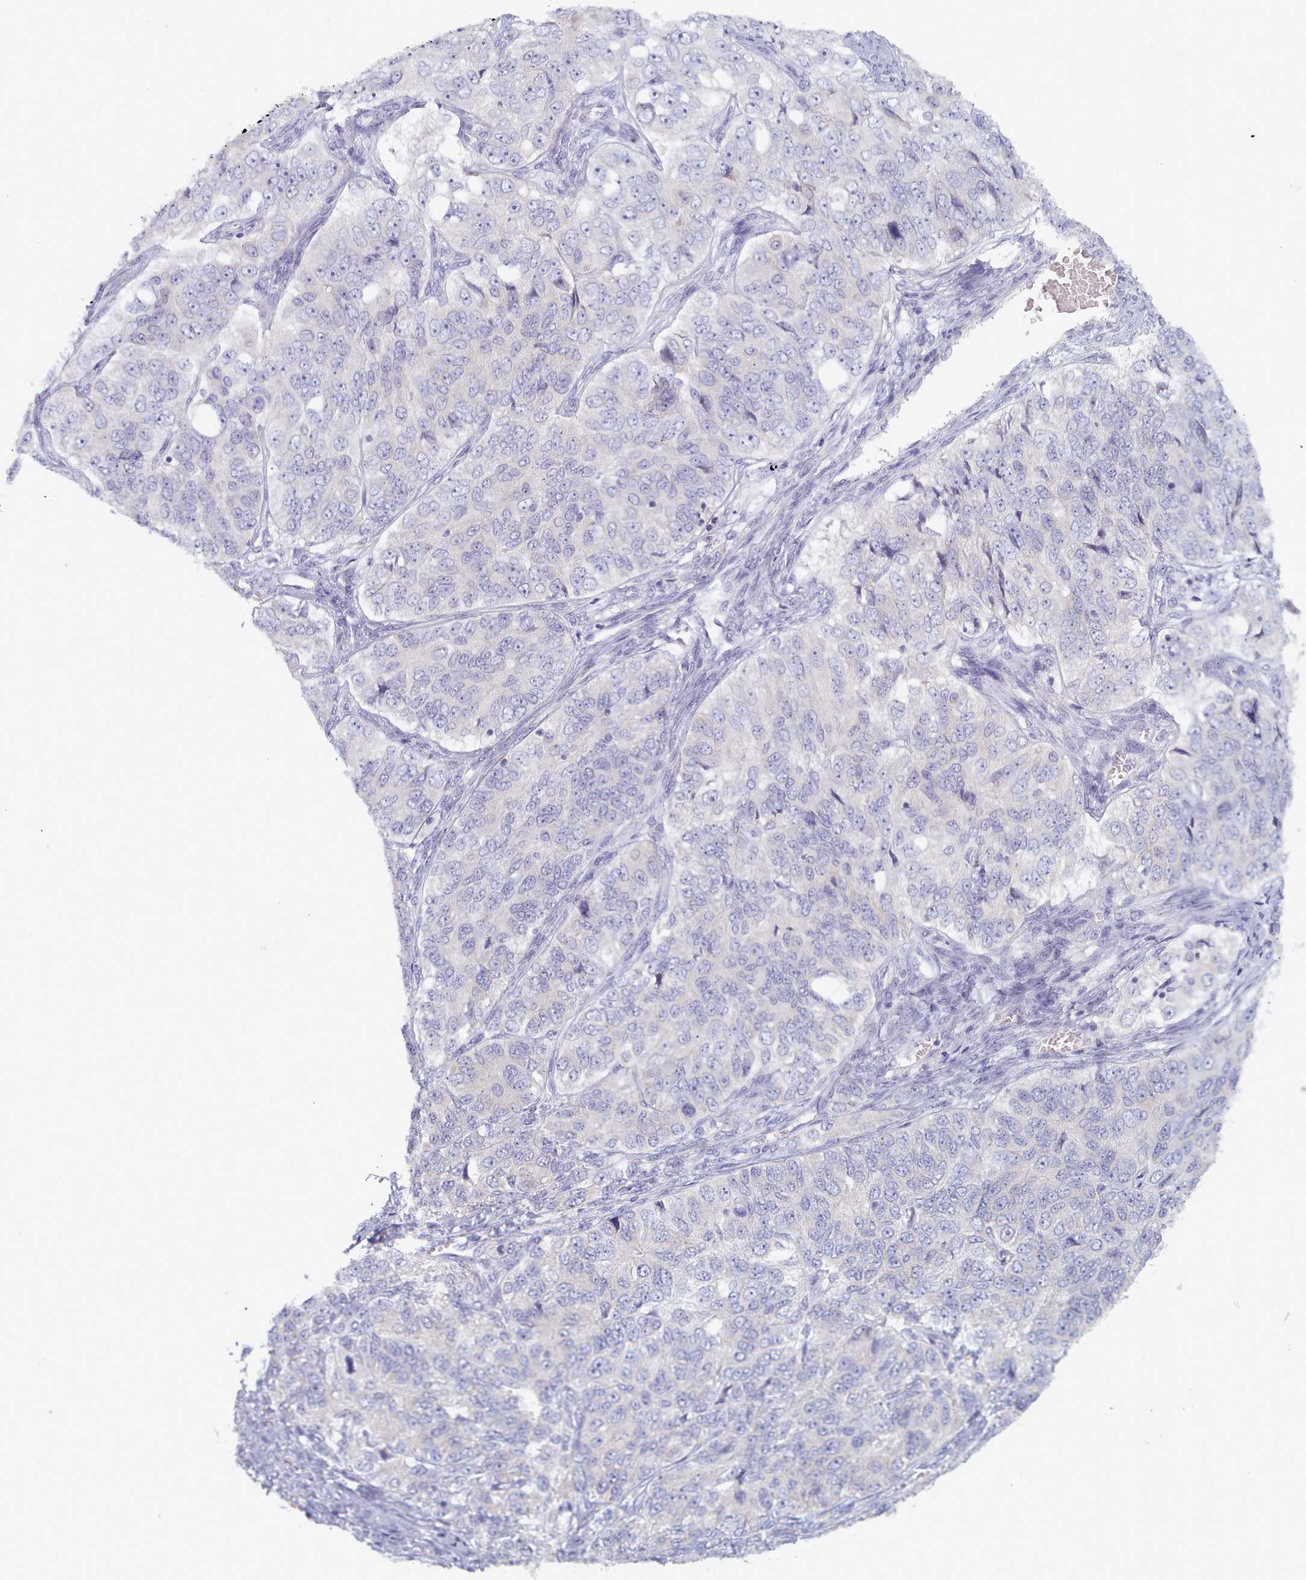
{"staining": {"intensity": "negative", "quantity": "none", "location": "none"}, "tissue": "ovarian cancer", "cell_type": "Tumor cells", "image_type": "cancer", "snomed": [{"axis": "morphology", "description": "Carcinoma, endometroid"}, {"axis": "topography", "description": "Ovary"}], "caption": "DAB (3,3'-diaminobenzidine) immunohistochemical staining of human endometroid carcinoma (ovarian) displays no significant expression in tumor cells.", "gene": "TYW1B", "patient": {"sex": "female", "age": 51}}